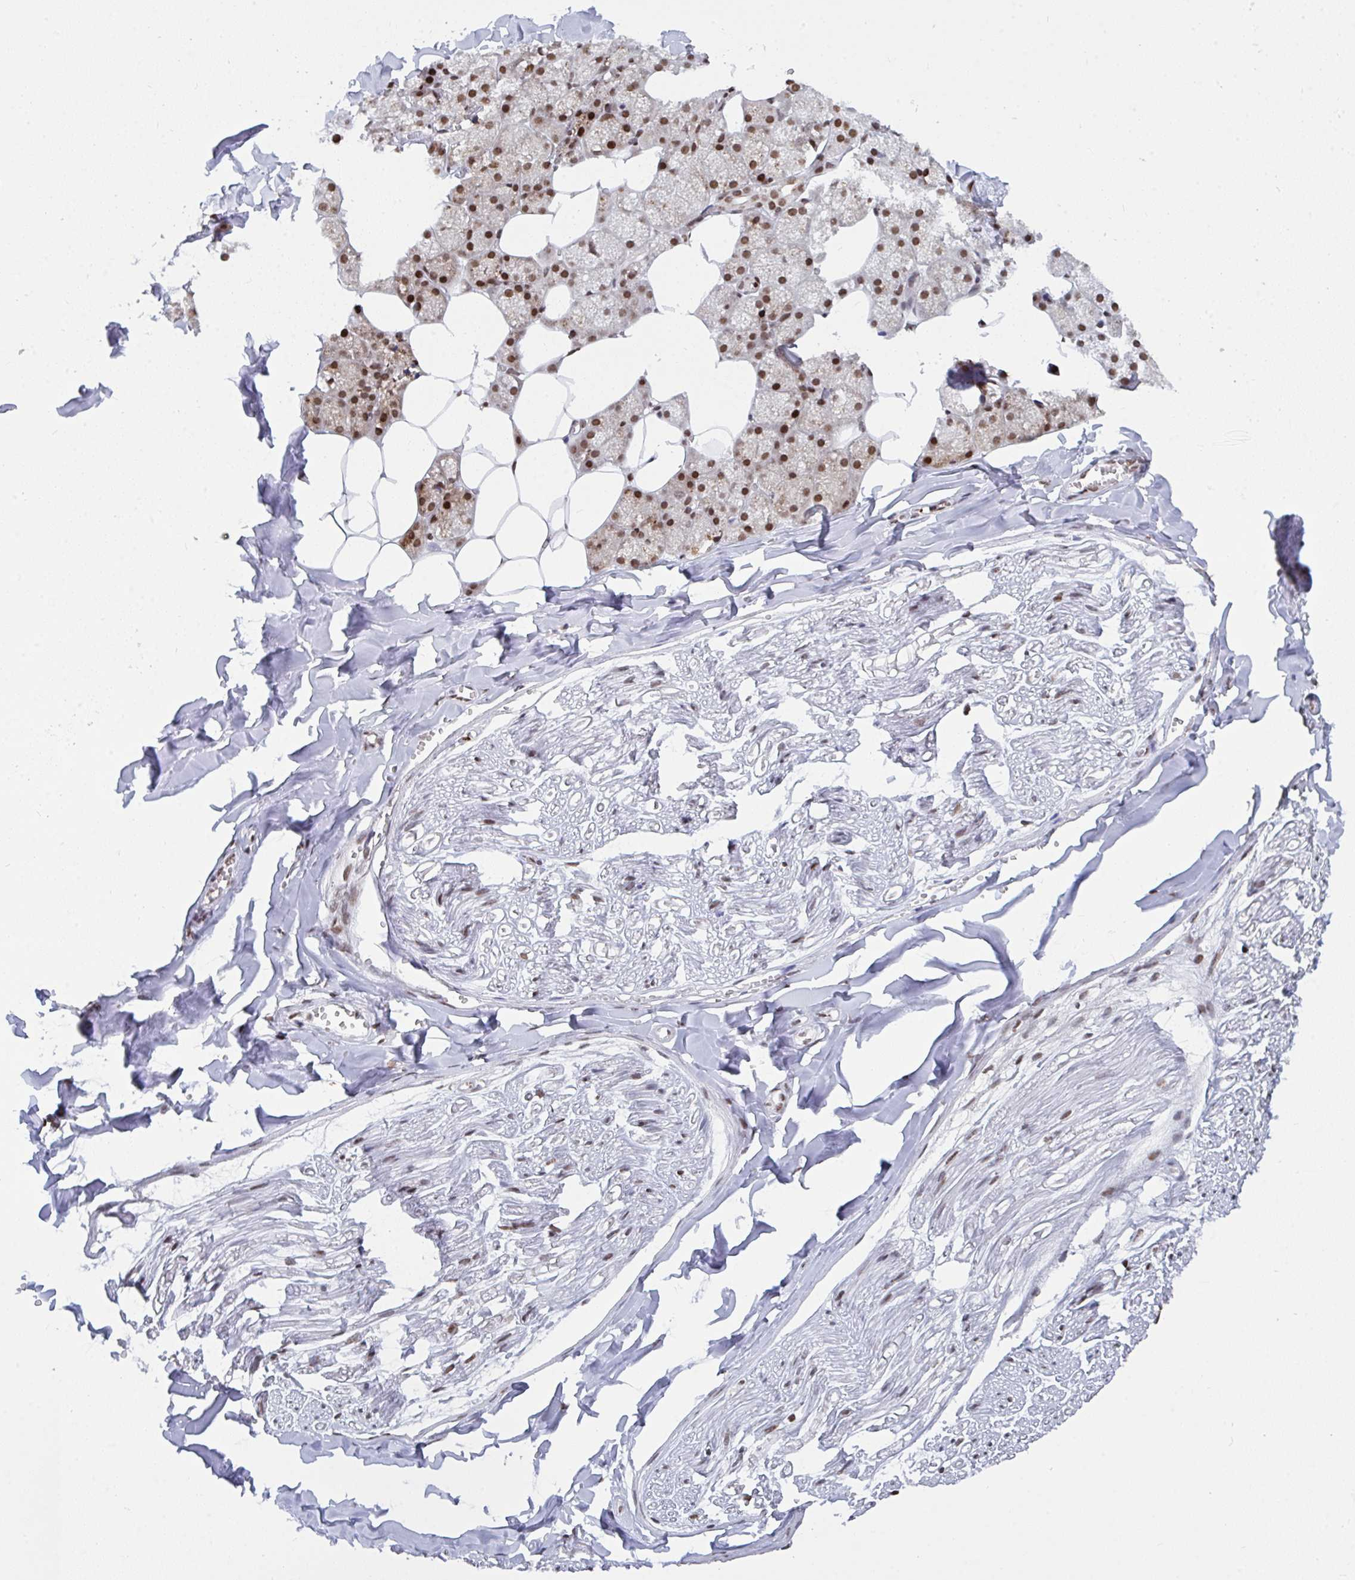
{"staining": {"intensity": "strong", "quantity": ">75%", "location": "nuclear"}, "tissue": "salivary gland", "cell_type": "Glandular cells", "image_type": "normal", "snomed": [{"axis": "morphology", "description": "Normal tissue, NOS"}, {"axis": "topography", "description": "Salivary gland"}, {"axis": "topography", "description": "Peripheral nerve tissue"}], "caption": "Glandular cells show high levels of strong nuclear staining in about >75% of cells in unremarkable human salivary gland.", "gene": "ZNF607", "patient": {"sex": "male", "age": 38}}